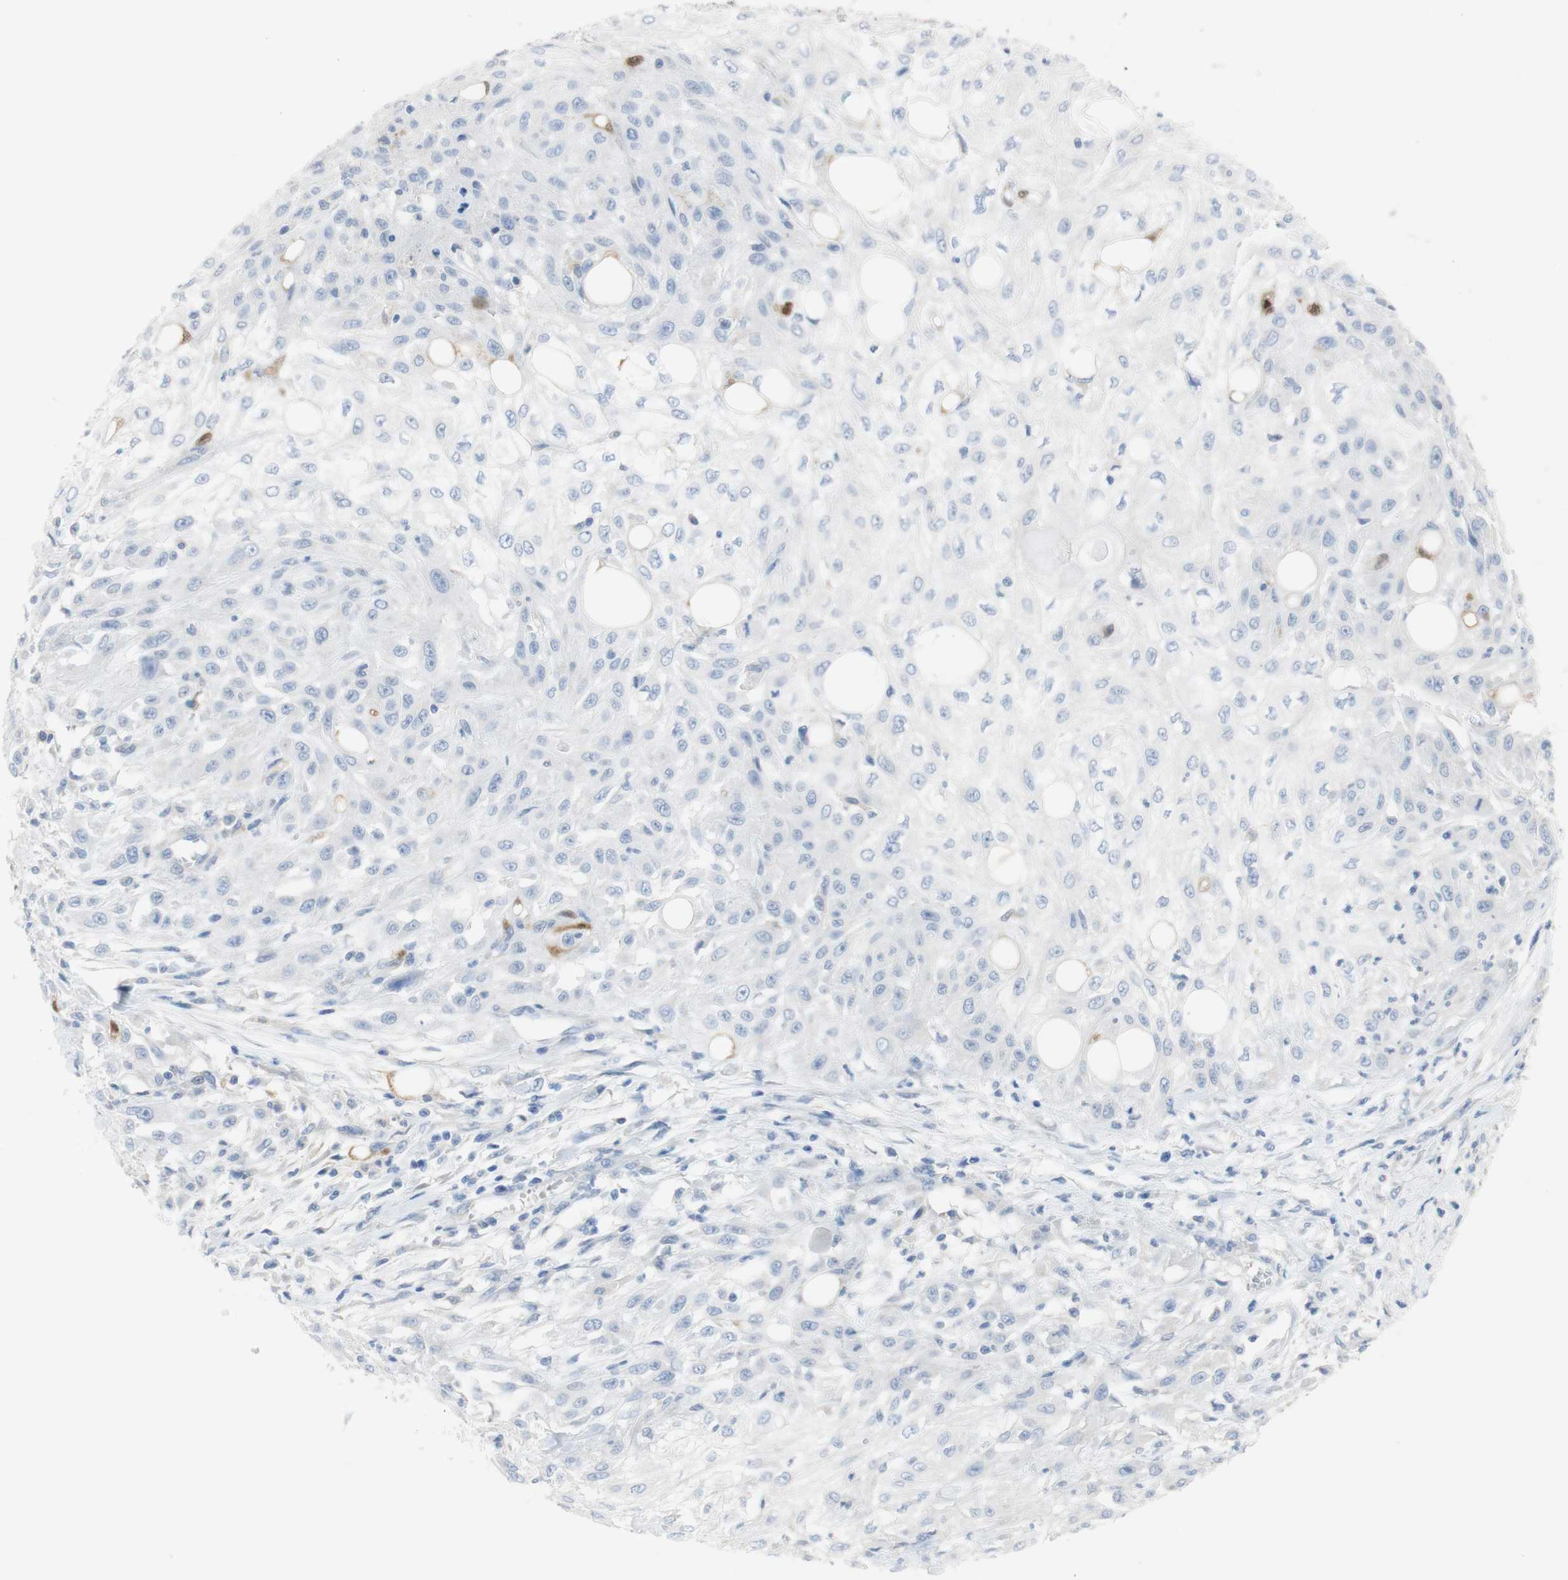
{"staining": {"intensity": "negative", "quantity": "none", "location": "none"}, "tissue": "skin cancer", "cell_type": "Tumor cells", "image_type": "cancer", "snomed": [{"axis": "morphology", "description": "Squamous cell carcinoma, NOS"}, {"axis": "topography", "description": "Skin"}], "caption": "Micrograph shows no protein expression in tumor cells of squamous cell carcinoma (skin) tissue.", "gene": "SELENBP1", "patient": {"sex": "male", "age": 75}}